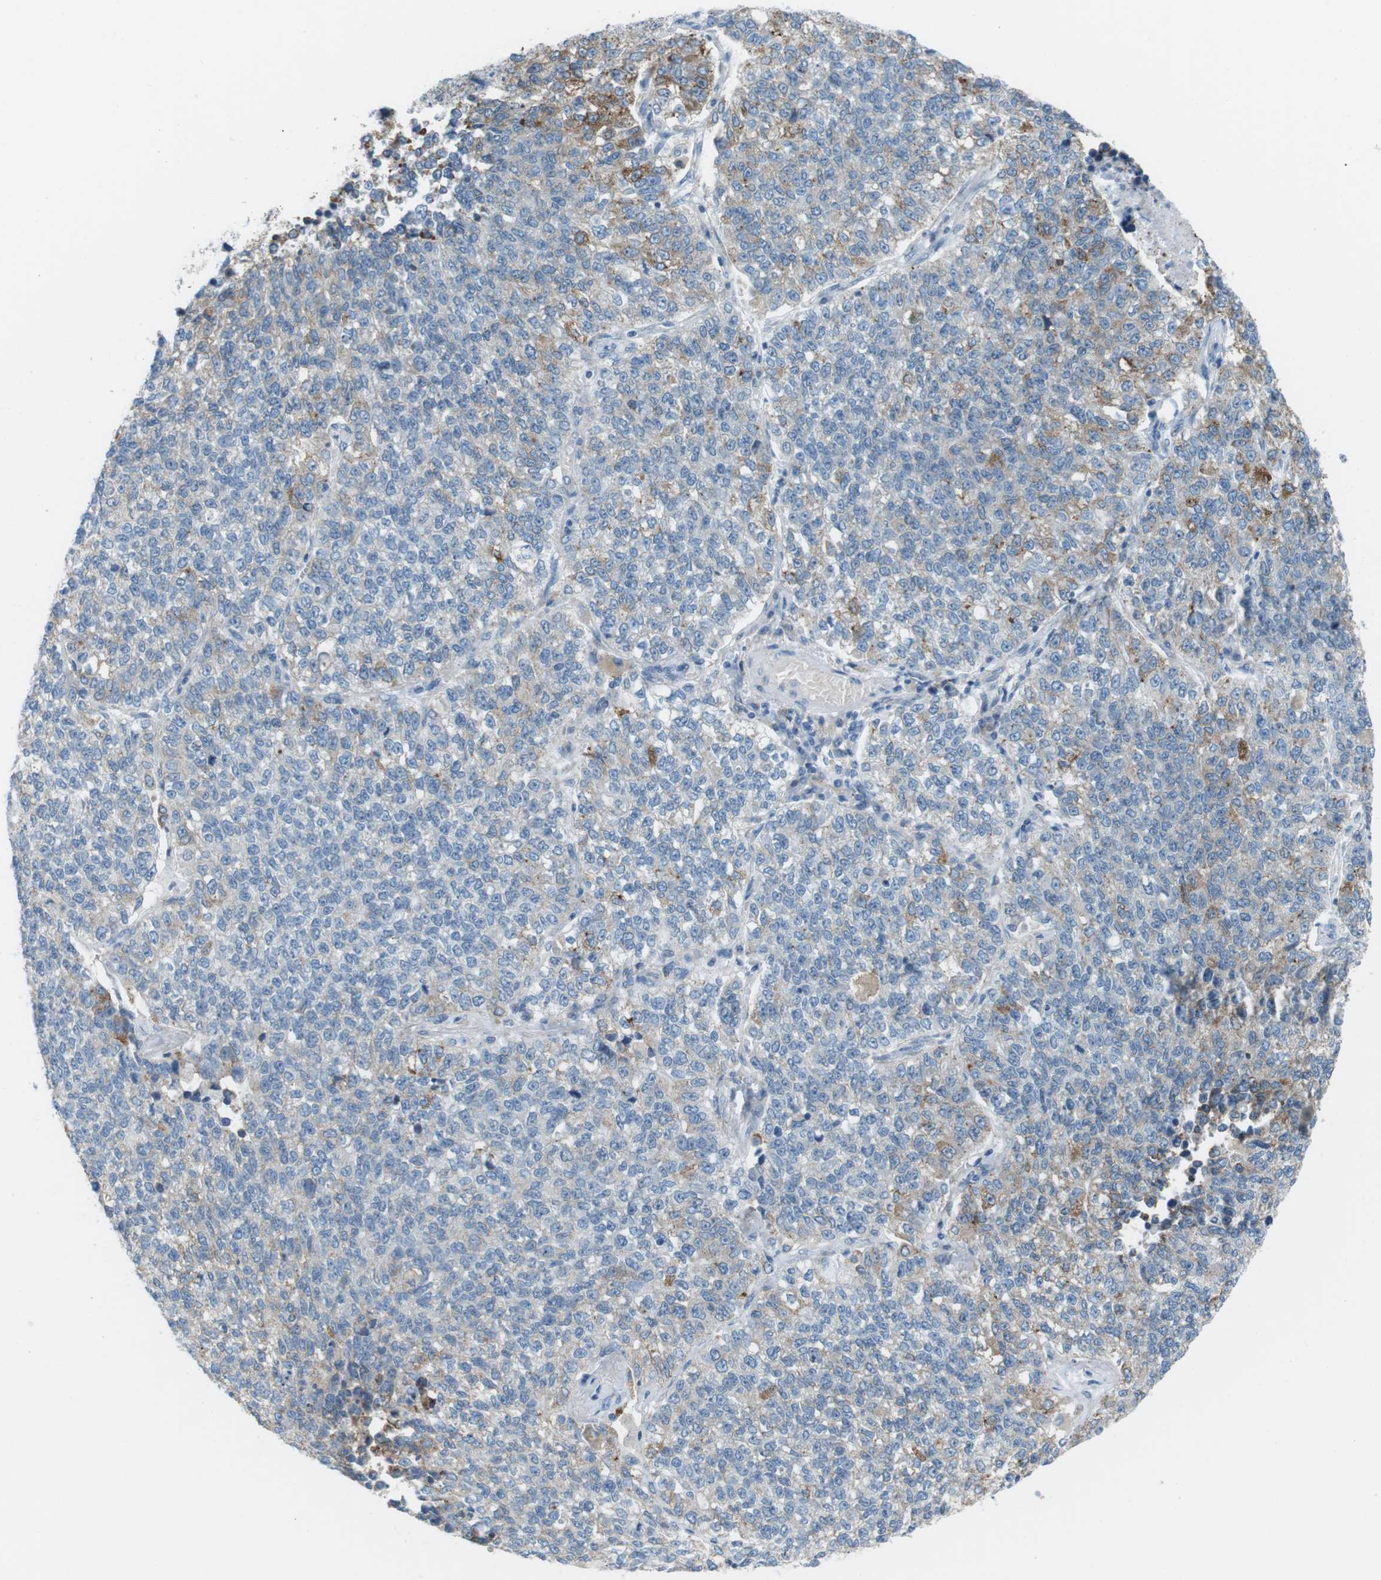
{"staining": {"intensity": "moderate", "quantity": "<25%", "location": "cytoplasmic/membranous"}, "tissue": "lung cancer", "cell_type": "Tumor cells", "image_type": "cancer", "snomed": [{"axis": "morphology", "description": "Adenocarcinoma, NOS"}, {"axis": "topography", "description": "Lung"}], "caption": "High-magnification brightfield microscopy of lung cancer (adenocarcinoma) stained with DAB (3,3'-diaminobenzidine) (brown) and counterstained with hematoxylin (blue). tumor cells exhibit moderate cytoplasmic/membranous expression is present in approximately<25% of cells.", "gene": "VAMP1", "patient": {"sex": "male", "age": 49}}